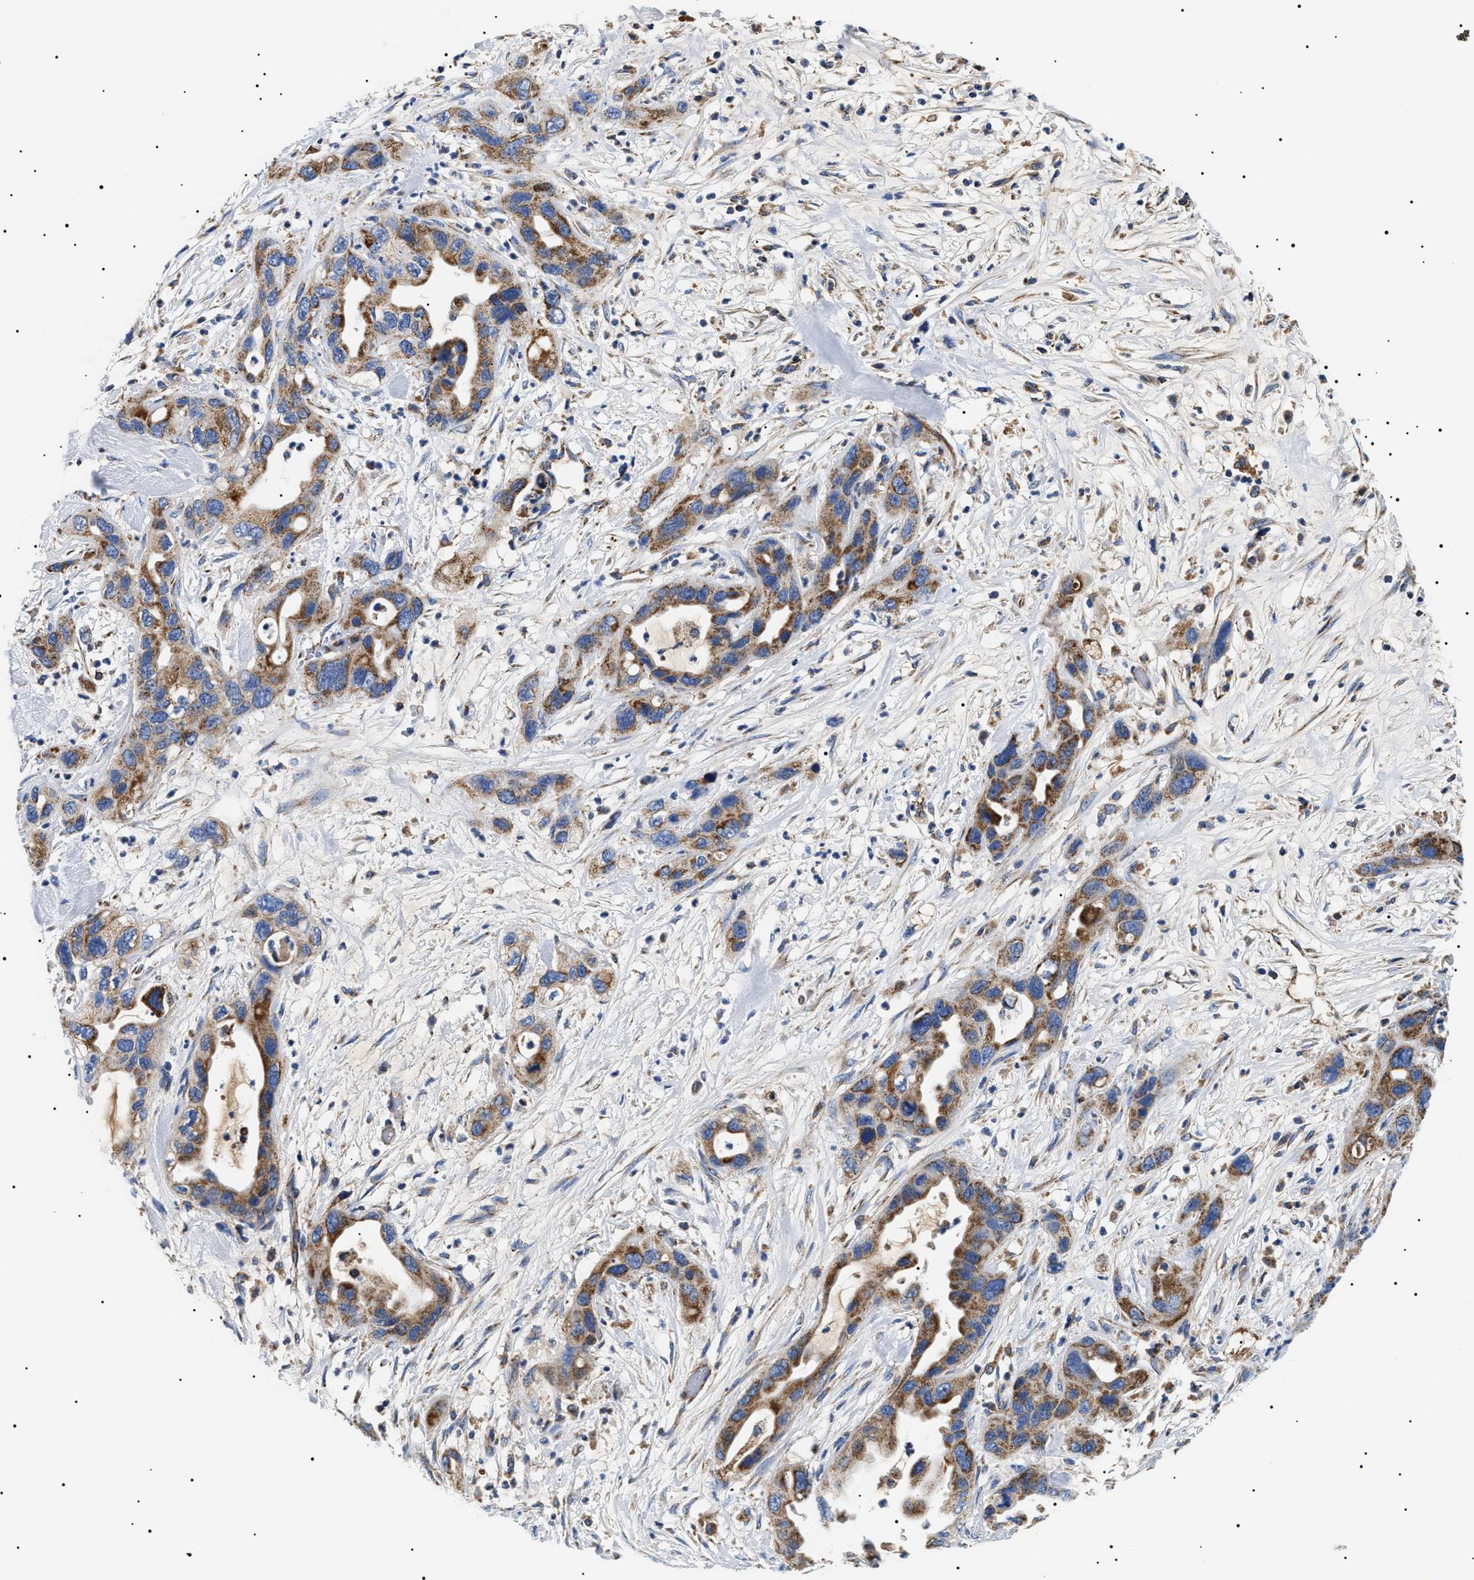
{"staining": {"intensity": "moderate", "quantity": ">75%", "location": "cytoplasmic/membranous"}, "tissue": "pancreatic cancer", "cell_type": "Tumor cells", "image_type": "cancer", "snomed": [{"axis": "morphology", "description": "Adenocarcinoma, NOS"}, {"axis": "topography", "description": "Pancreas"}], "caption": "Human pancreatic cancer stained for a protein (brown) shows moderate cytoplasmic/membranous positive positivity in about >75% of tumor cells.", "gene": "OXSM", "patient": {"sex": "female", "age": 71}}